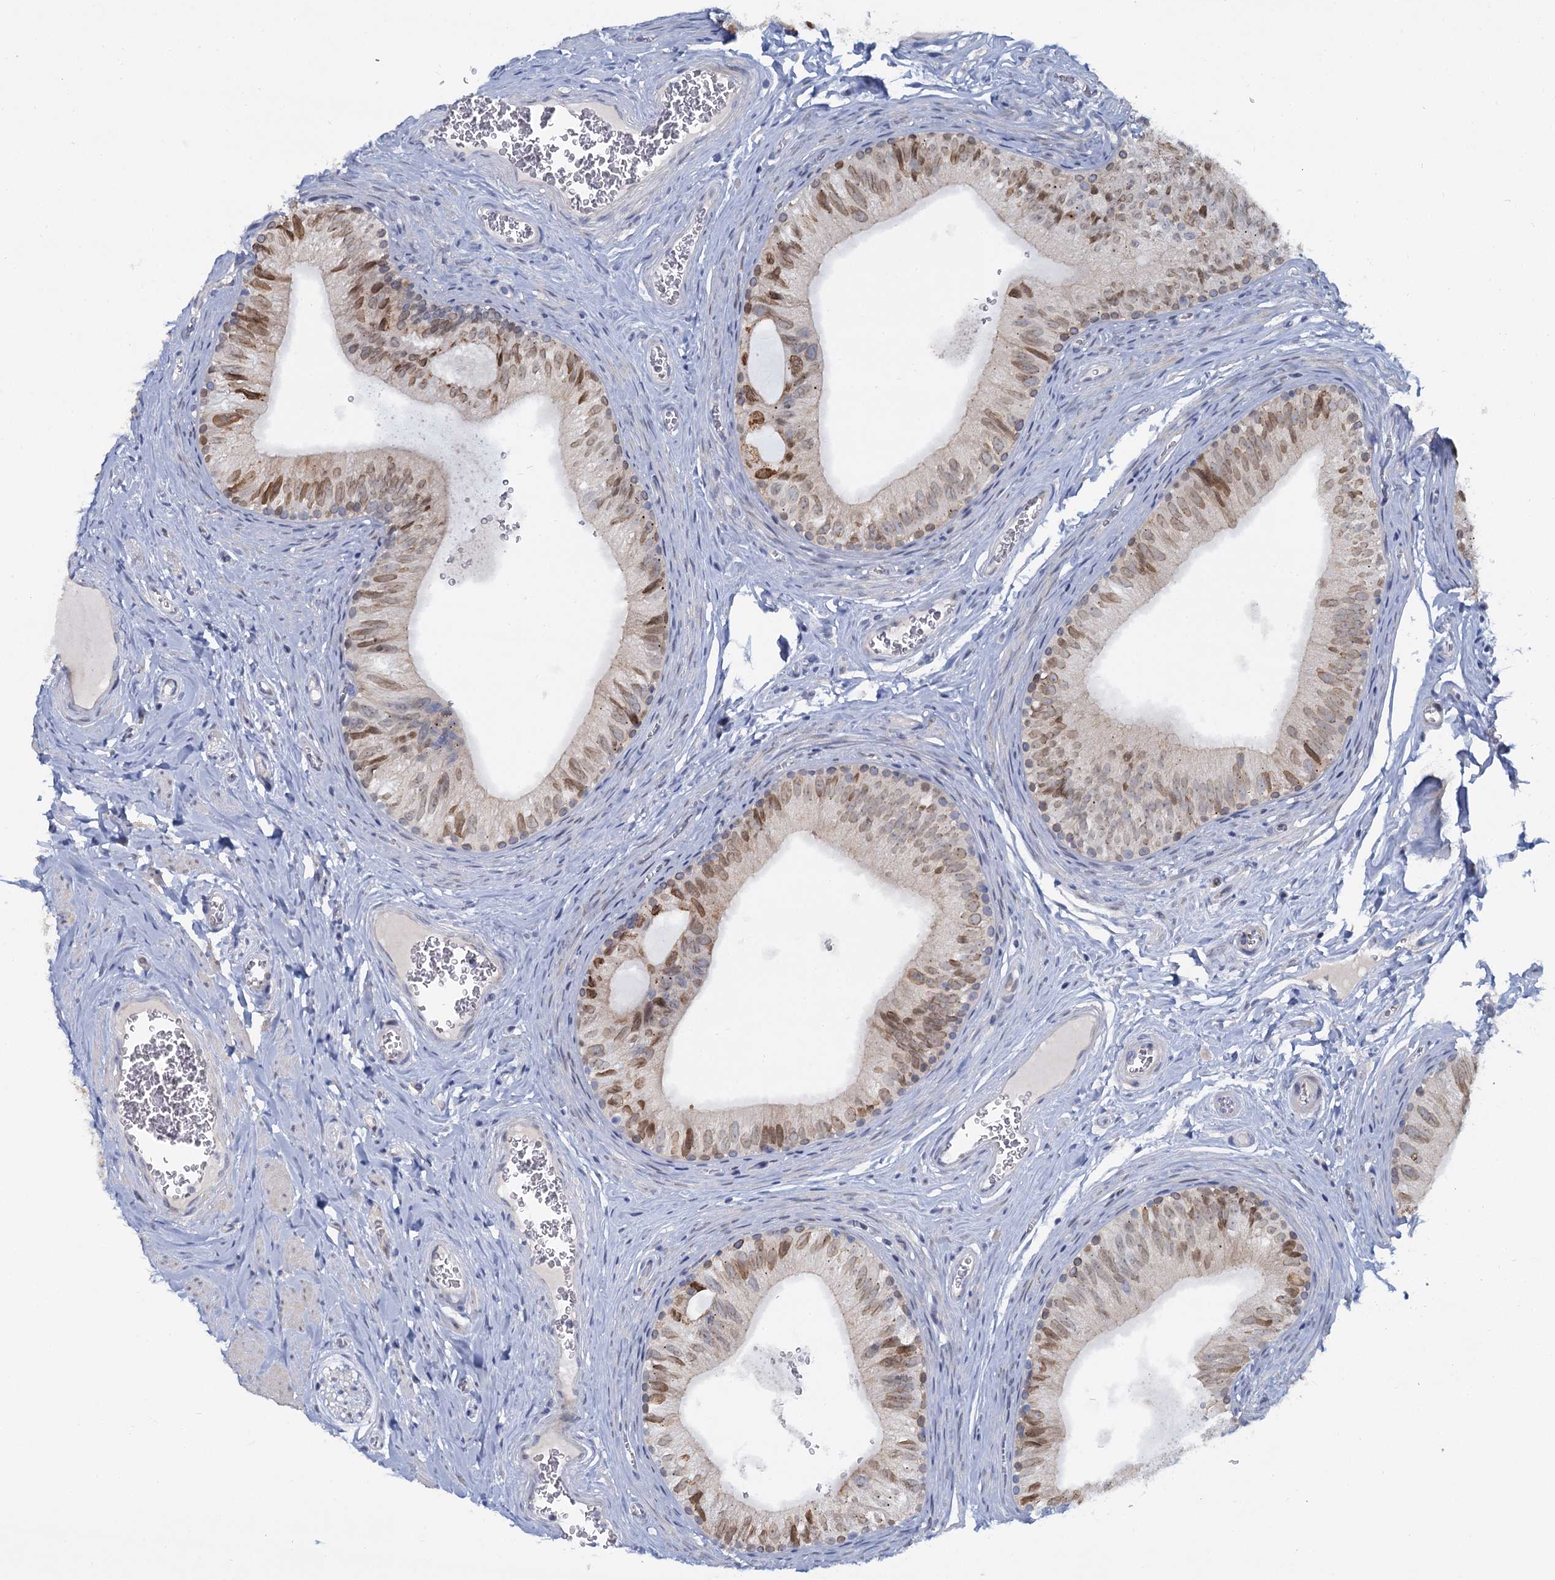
{"staining": {"intensity": "moderate", "quantity": "25%-75%", "location": "nuclear"}, "tissue": "epididymis", "cell_type": "Glandular cells", "image_type": "normal", "snomed": [{"axis": "morphology", "description": "Normal tissue, NOS"}, {"axis": "topography", "description": "Epididymis"}], "caption": "Protein positivity by immunohistochemistry (IHC) displays moderate nuclear expression in approximately 25%-75% of glandular cells in benign epididymis. (Stains: DAB (3,3'-diaminobenzidine) in brown, nuclei in blue, Microscopy: brightfield microscopy at high magnification).", "gene": "ACRBP", "patient": {"sex": "male", "age": 42}}